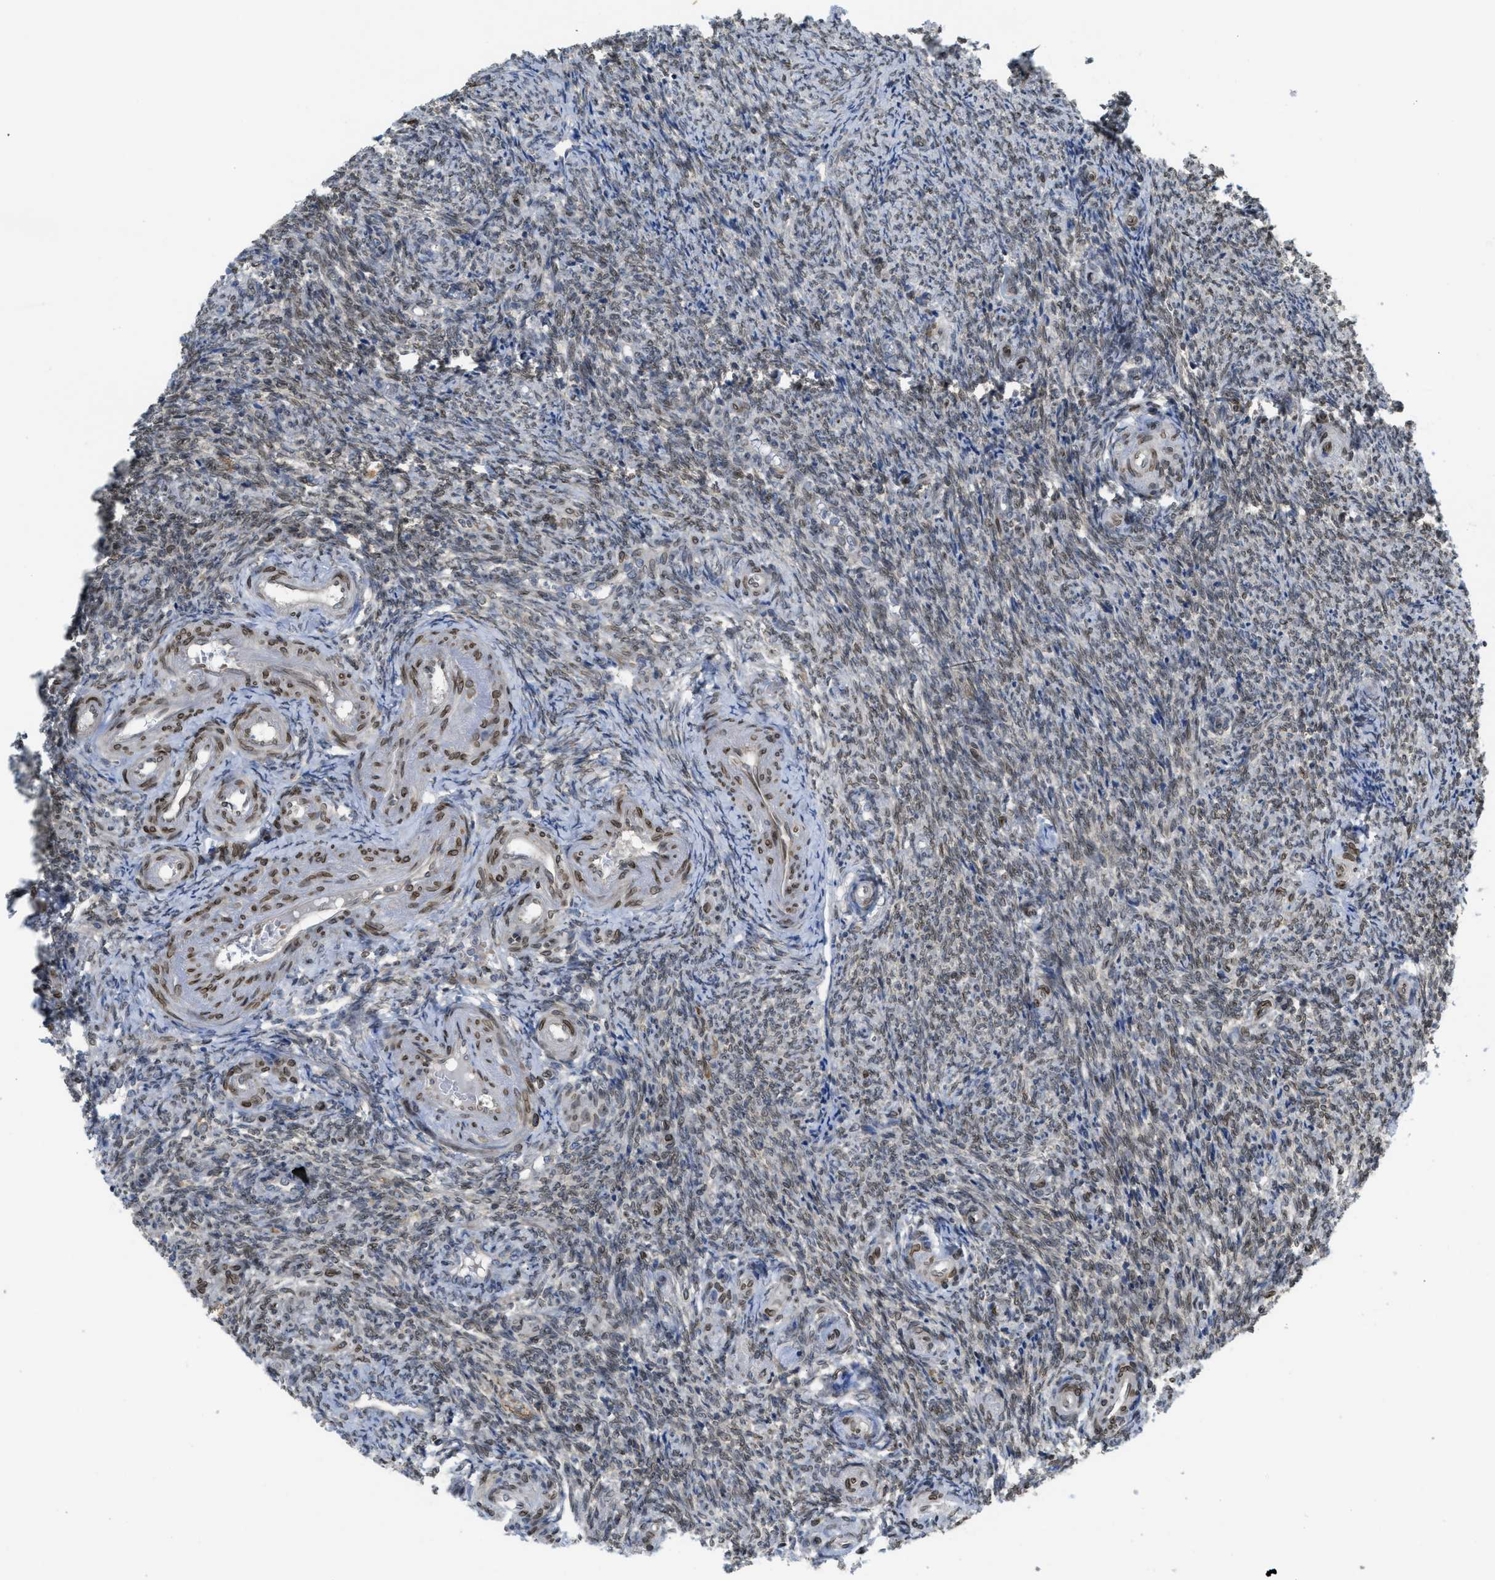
{"staining": {"intensity": "moderate", "quantity": "<25%", "location": "cytoplasmic/membranous"}, "tissue": "ovary", "cell_type": "Ovarian stroma cells", "image_type": "normal", "snomed": [{"axis": "morphology", "description": "Normal tissue, NOS"}, {"axis": "topography", "description": "Ovary"}], "caption": "Unremarkable ovary demonstrates moderate cytoplasmic/membranous staining in about <25% of ovarian stroma cells.", "gene": "EIF2AK3", "patient": {"sex": "female", "age": 41}}